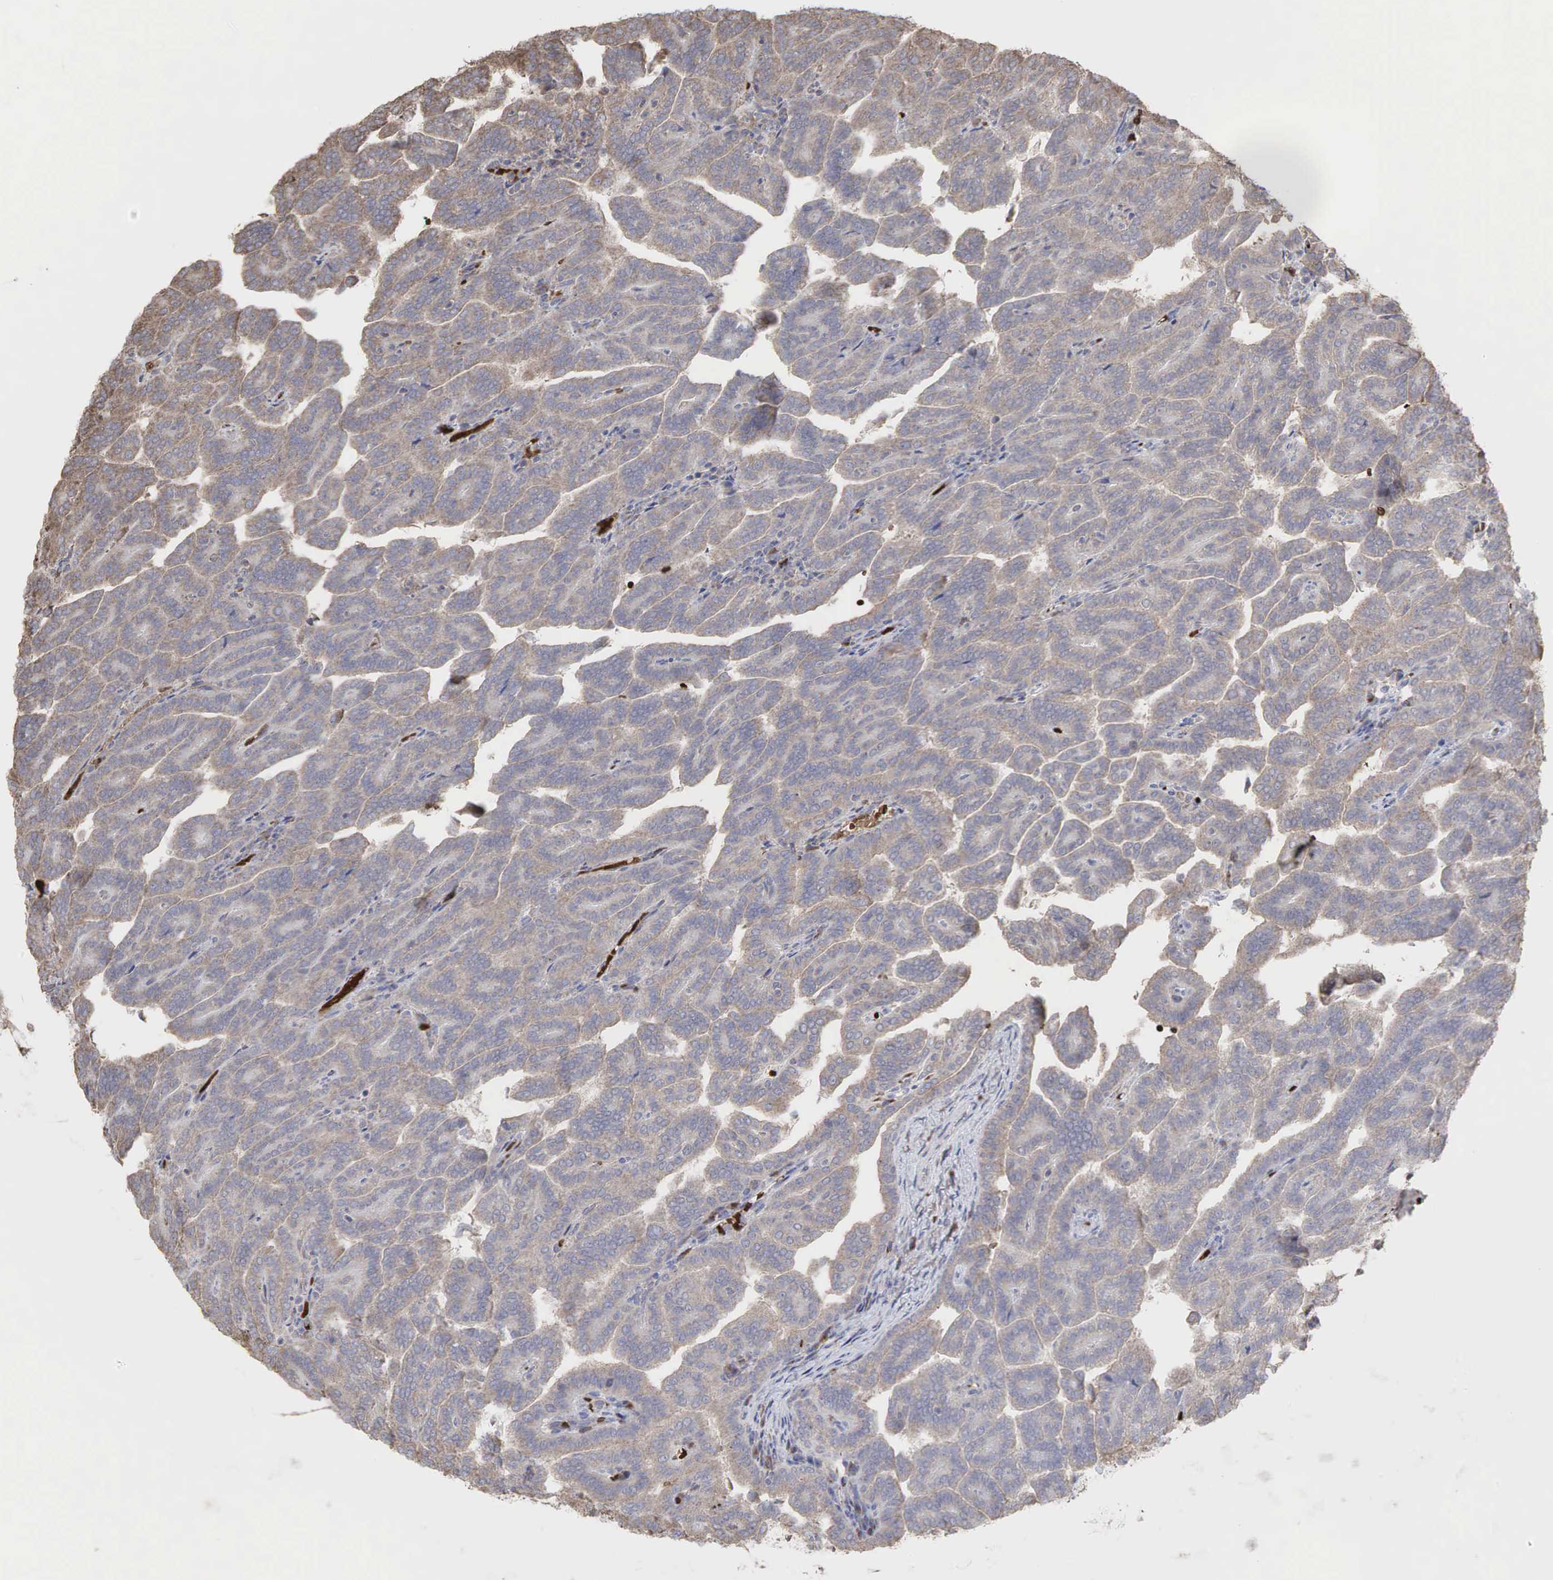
{"staining": {"intensity": "weak", "quantity": ">75%", "location": "cytoplasmic/membranous"}, "tissue": "renal cancer", "cell_type": "Tumor cells", "image_type": "cancer", "snomed": [{"axis": "morphology", "description": "Adenocarcinoma, NOS"}, {"axis": "topography", "description": "Kidney"}], "caption": "Weak cytoplasmic/membranous staining for a protein is identified in about >75% of tumor cells of renal cancer (adenocarcinoma) using IHC.", "gene": "PABPC5", "patient": {"sex": "male", "age": 61}}